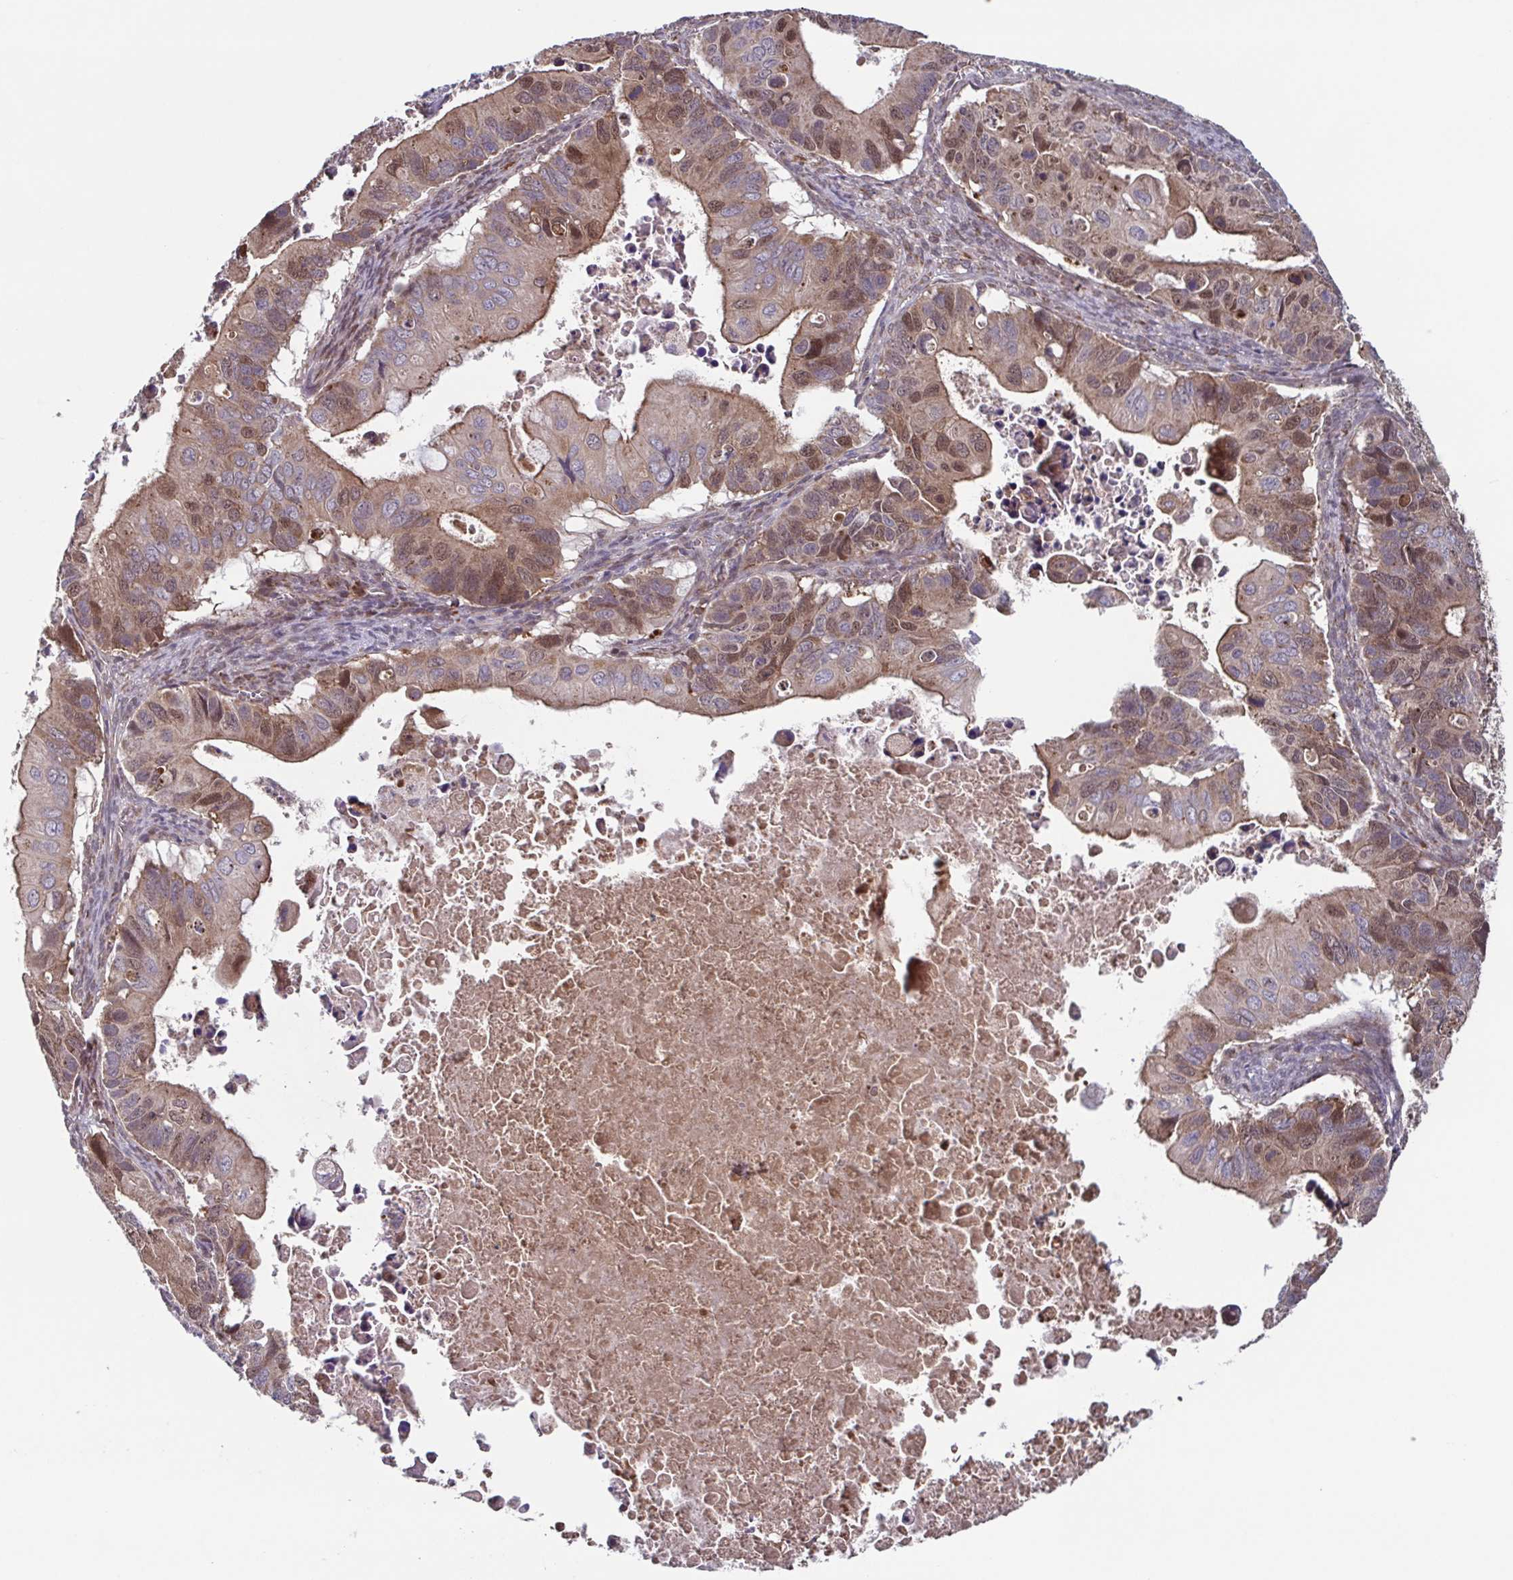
{"staining": {"intensity": "moderate", "quantity": "25%-75%", "location": "cytoplasmic/membranous,nuclear"}, "tissue": "ovarian cancer", "cell_type": "Tumor cells", "image_type": "cancer", "snomed": [{"axis": "morphology", "description": "Cystadenocarcinoma, mucinous, NOS"}, {"axis": "topography", "description": "Ovary"}], "caption": "DAB immunohistochemical staining of ovarian cancer (mucinous cystadenocarcinoma) shows moderate cytoplasmic/membranous and nuclear protein staining in approximately 25%-75% of tumor cells. The protein is stained brown, and the nuclei are stained in blue (DAB (3,3'-diaminobenzidine) IHC with brightfield microscopy, high magnification).", "gene": "TTC19", "patient": {"sex": "female", "age": 64}}